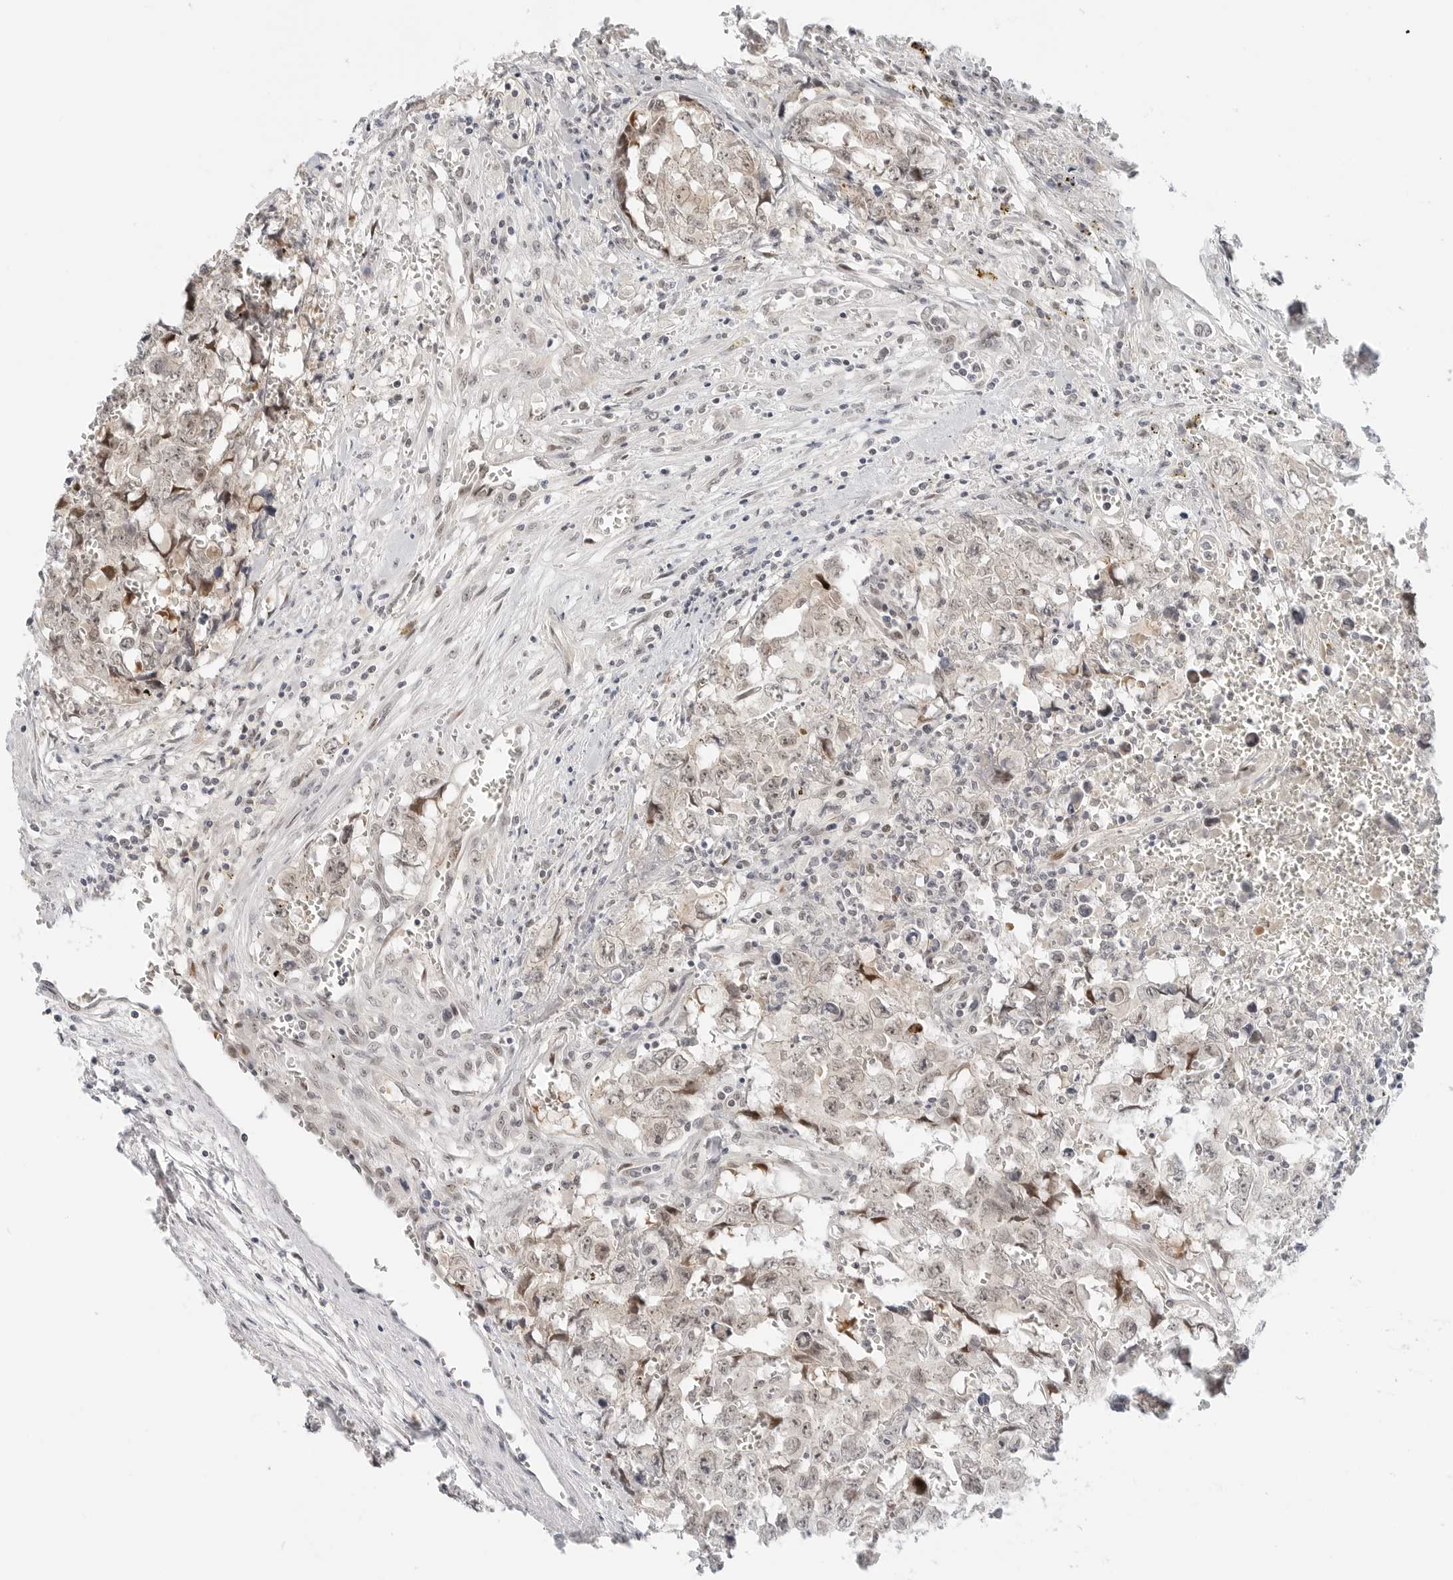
{"staining": {"intensity": "weak", "quantity": ">75%", "location": "nuclear"}, "tissue": "testis cancer", "cell_type": "Tumor cells", "image_type": "cancer", "snomed": [{"axis": "morphology", "description": "Carcinoma, Embryonal, NOS"}, {"axis": "topography", "description": "Testis"}], "caption": "Tumor cells show weak nuclear staining in about >75% of cells in testis embryonal carcinoma. The staining was performed using DAB to visualize the protein expression in brown, while the nuclei were stained in blue with hematoxylin (Magnification: 20x).", "gene": "TSEN2", "patient": {"sex": "male", "age": 31}}